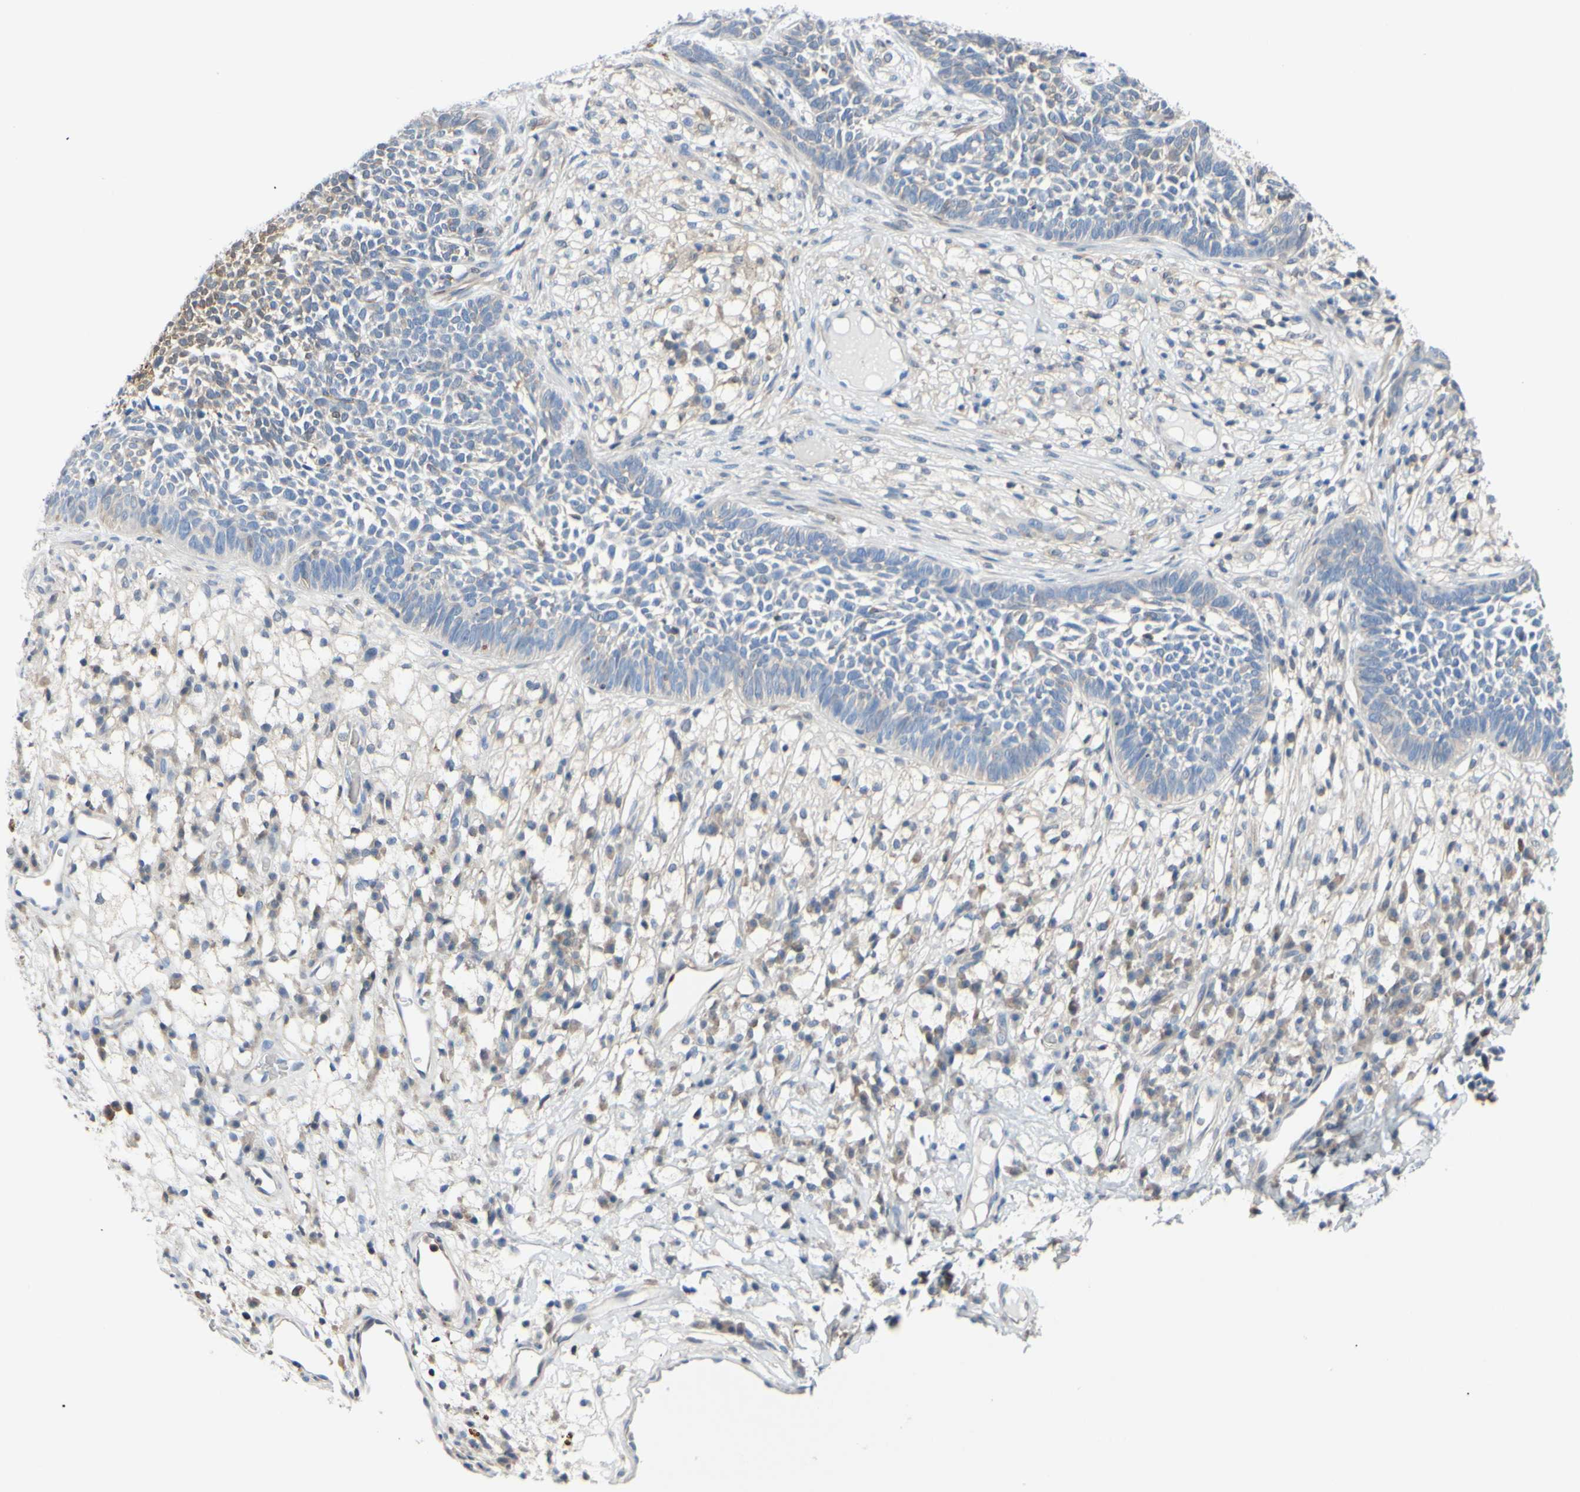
{"staining": {"intensity": "moderate", "quantity": "25%-75%", "location": "cytoplasmic/membranous"}, "tissue": "skin cancer", "cell_type": "Tumor cells", "image_type": "cancer", "snomed": [{"axis": "morphology", "description": "Basal cell carcinoma"}, {"axis": "topography", "description": "Skin"}], "caption": "Basal cell carcinoma (skin) stained with a brown dye reveals moderate cytoplasmic/membranous positive expression in about 25%-75% of tumor cells.", "gene": "UPK3B", "patient": {"sex": "female", "age": 84}}